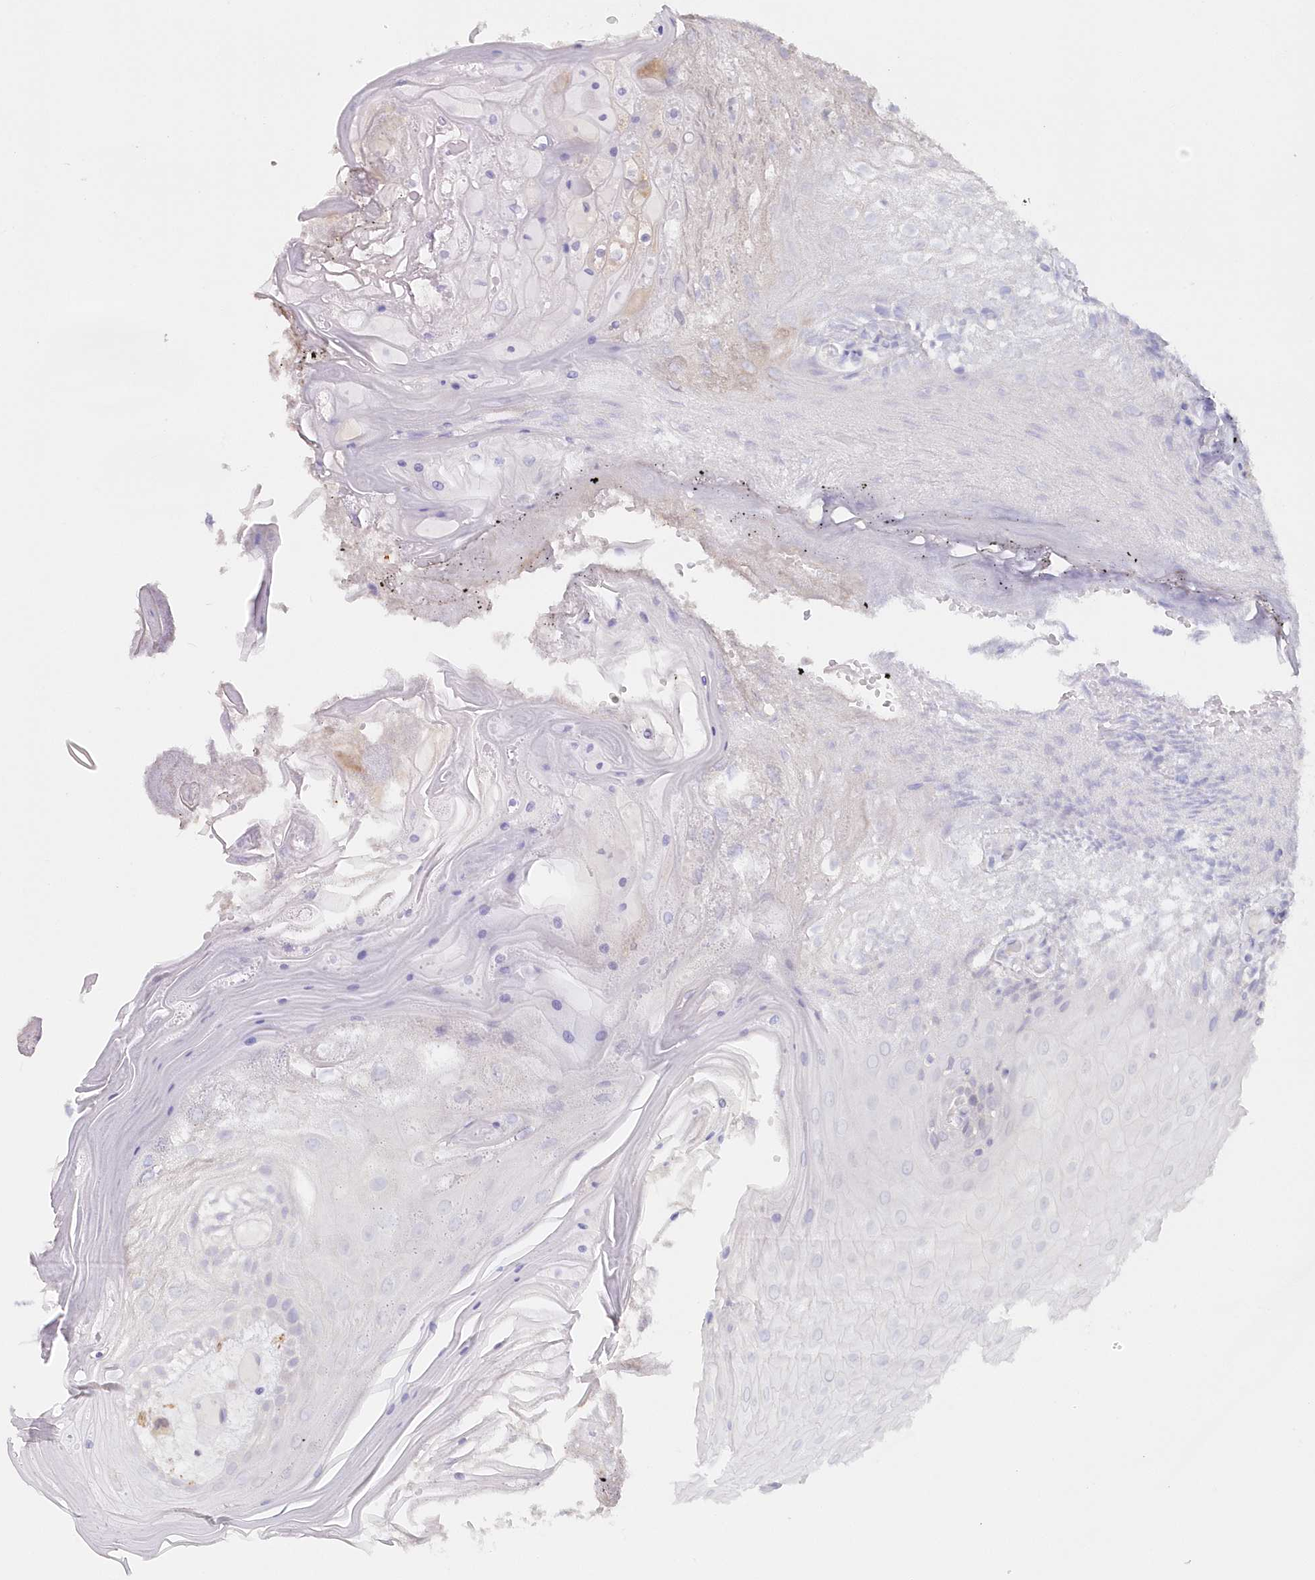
{"staining": {"intensity": "negative", "quantity": "none", "location": "none"}, "tissue": "oral mucosa", "cell_type": "Squamous epithelial cells", "image_type": "normal", "snomed": [{"axis": "morphology", "description": "Normal tissue, NOS"}, {"axis": "morphology", "description": "Squamous cell carcinoma, NOS"}, {"axis": "topography", "description": "Skeletal muscle"}, {"axis": "topography", "description": "Oral tissue"}, {"axis": "topography", "description": "Salivary gland"}, {"axis": "topography", "description": "Head-Neck"}], "caption": "Oral mucosa was stained to show a protein in brown. There is no significant staining in squamous epithelial cells.", "gene": "GBE1", "patient": {"sex": "male", "age": 54}}